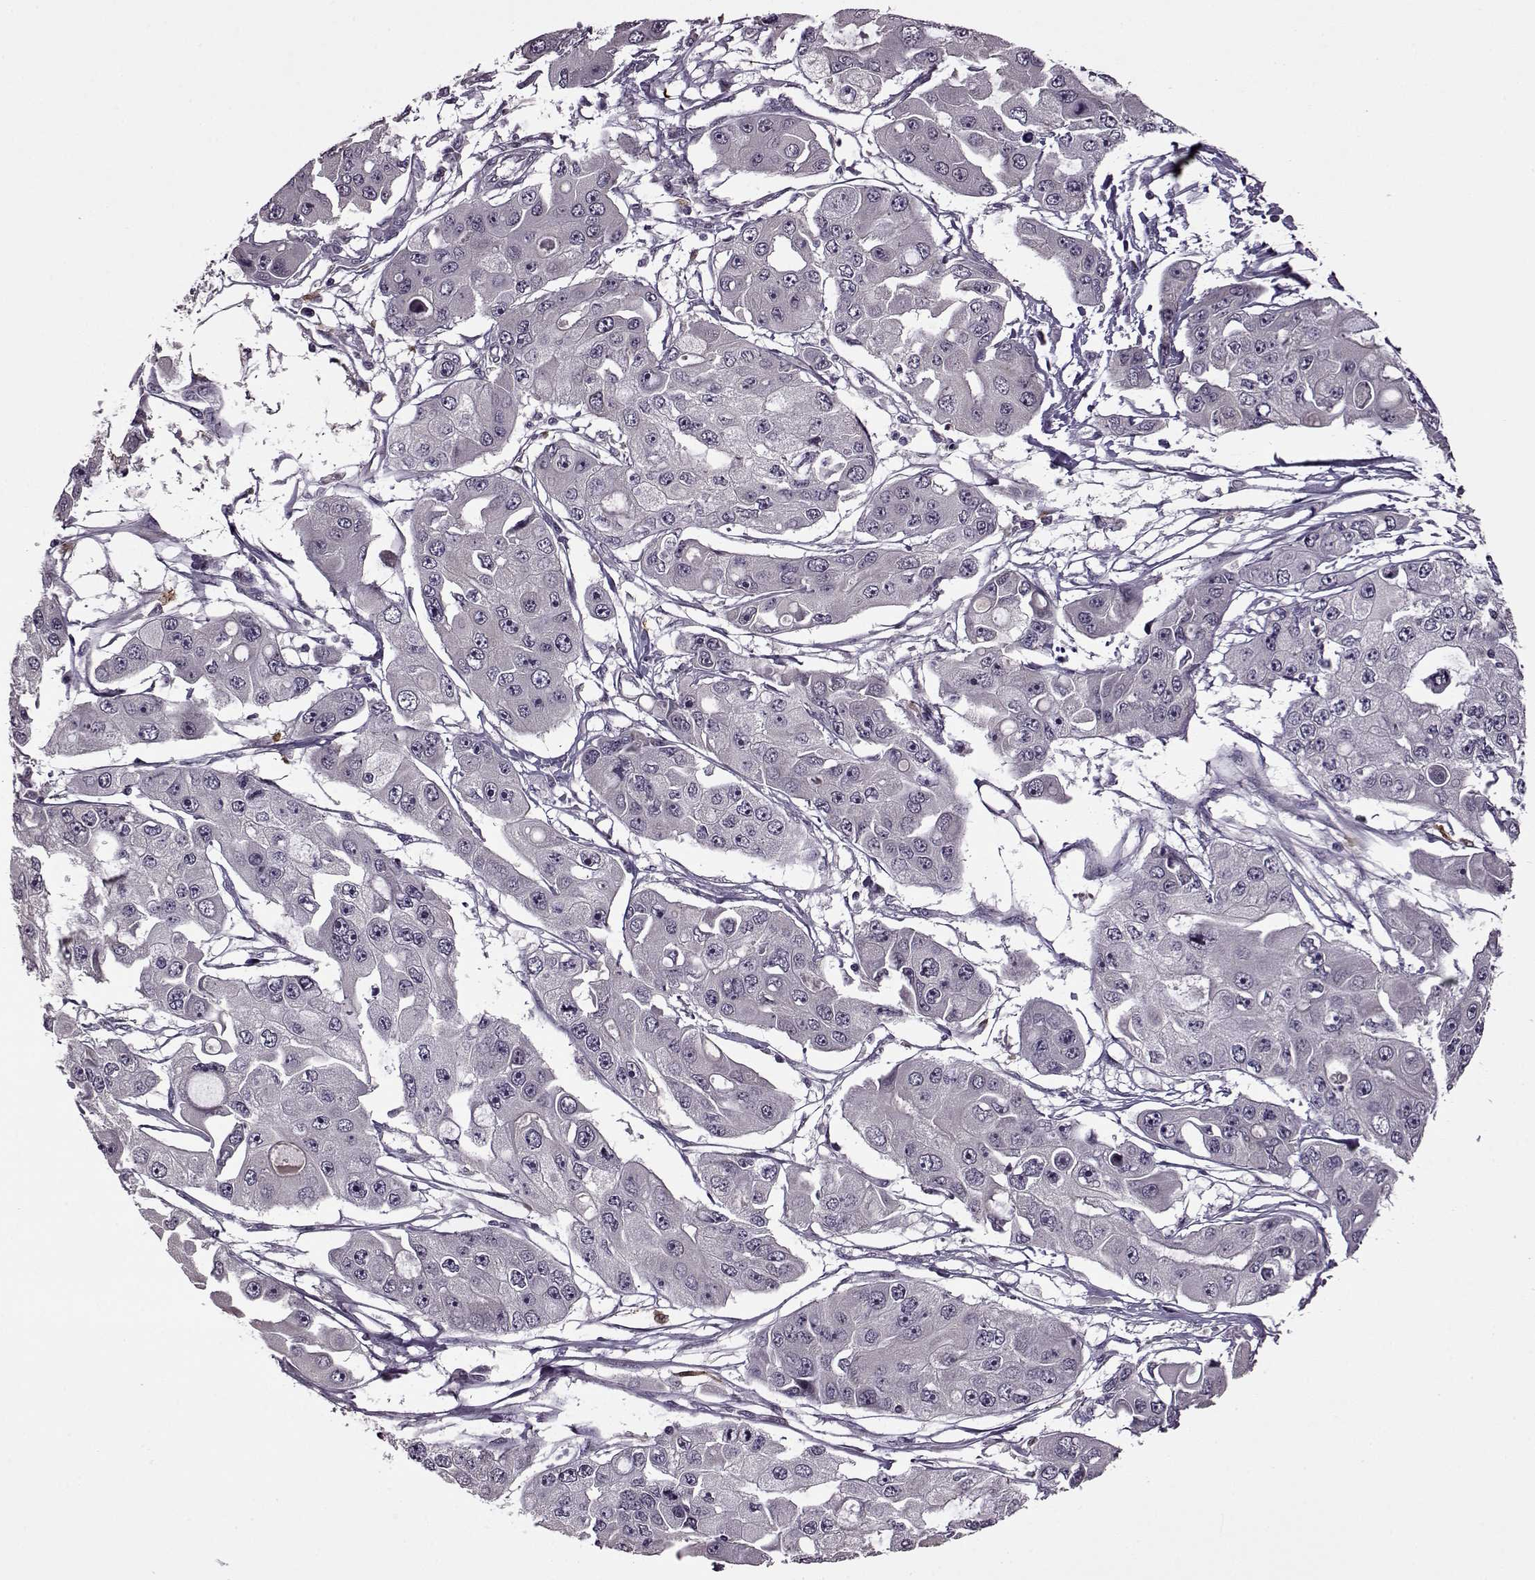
{"staining": {"intensity": "negative", "quantity": "none", "location": "none"}, "tissue": "ovarian cancer", "cell_type": "Tumor cells", "image_type": "cancer", "snomed": [{"axis": "morphology", "description": "Cystadenocarcinoma, serous, NOS"}, {"axis": "topography", "description": "Ovary"}], "caption": "IHC micrograph of neoplastic tissue: ovarian serous cystadenocarcinoma stained with DAB (3,3'-diaminobenzidine) reveals no significant protein positivity in tumor cells. (DAB (3,3'-diaminobenzidine) immunohistochemistry with hematoxylin counter stain).", "gene": "MAIP1", "patient": {"sex": "female", "age": 56}}